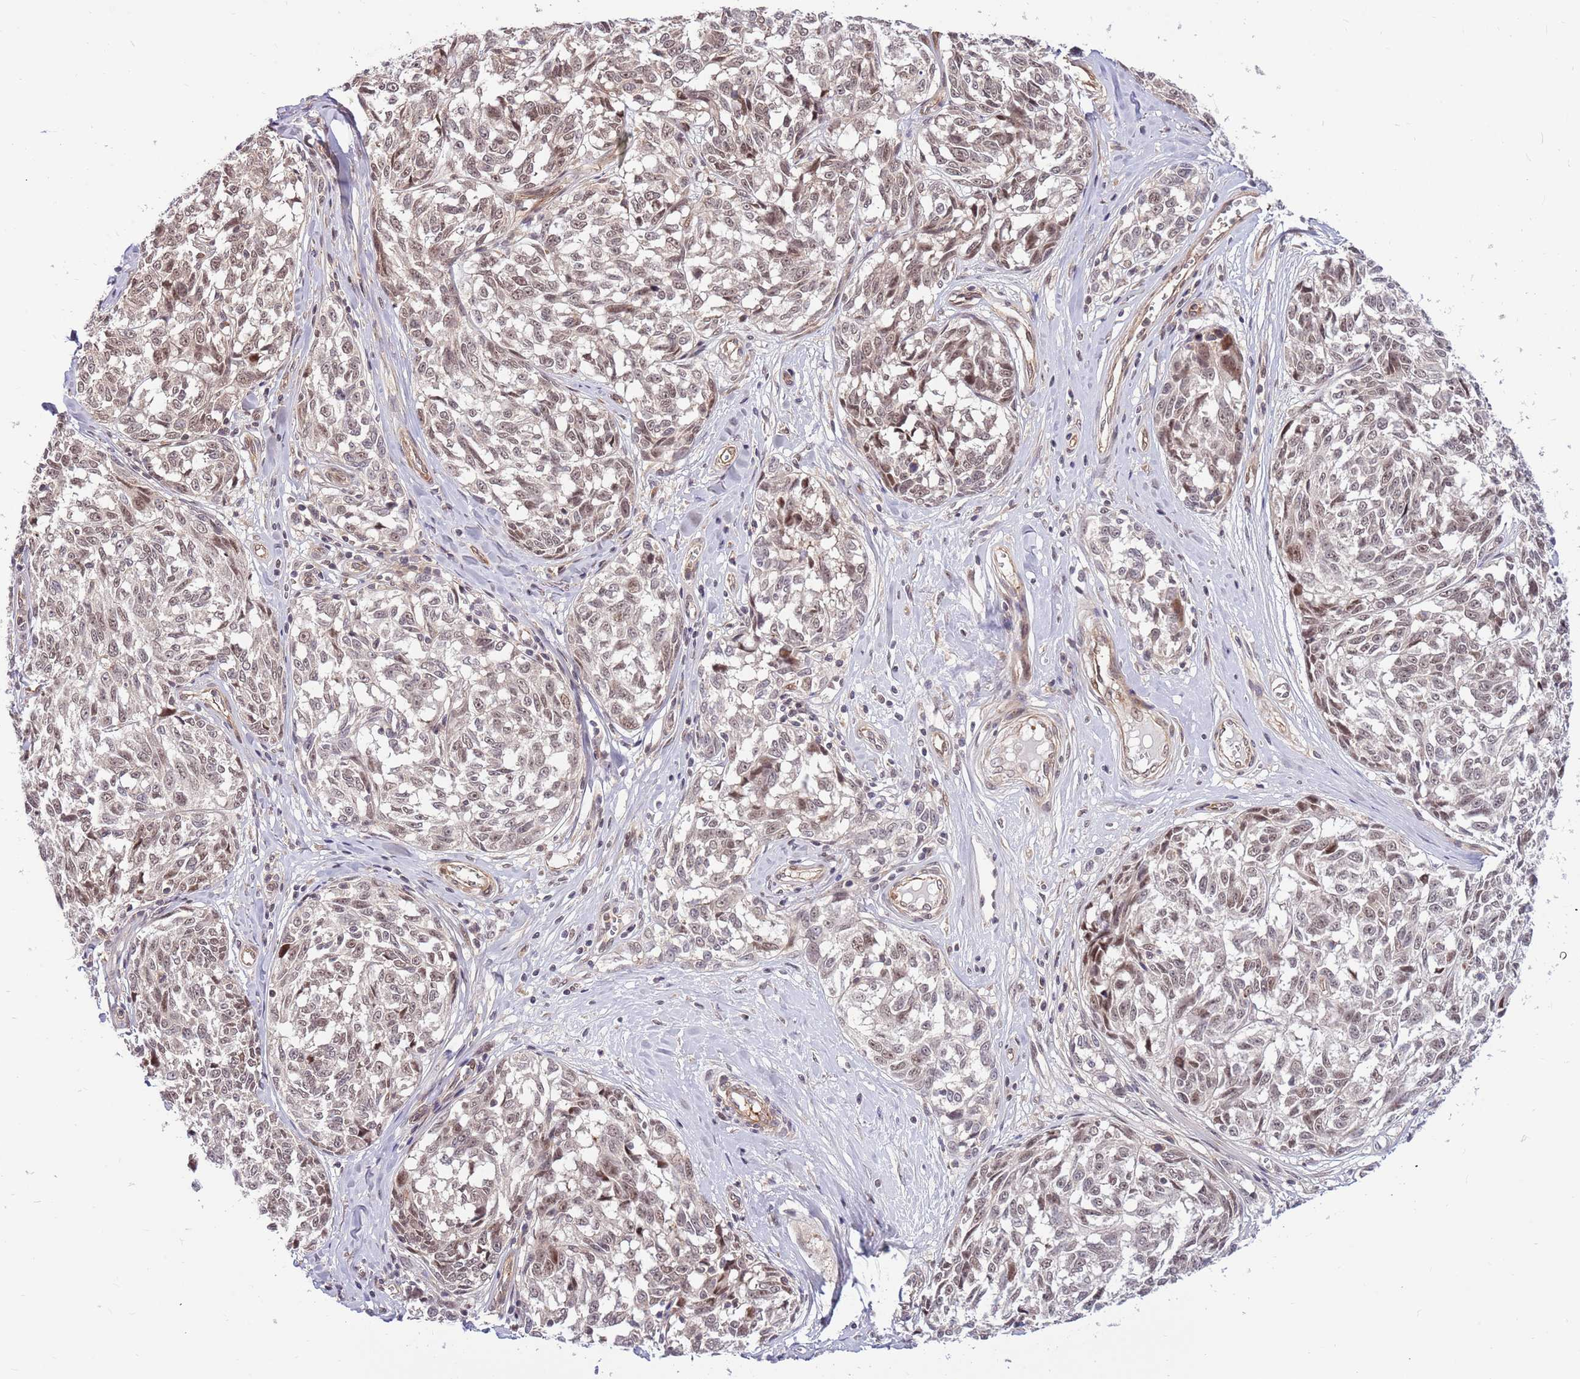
{"staining": {"intensity": "weak", "quantity": "25%-75%", "location": "nuclear"}, "tissue": "melanoma", "cell_type": "Tumor cells", "image_type": "cancer", "snomed": [{"axis": "morphology", "description": "Normal tissue, NOS"}, {"axis": "morphology", "description": "Malignant melanoma, NOS"}, {"axis": "topography", "description": "Skin"}], "caption": "Immunohistochemical staining of human melanoma reveals low levels of weak nuclear expression in approximately 25%-75% of tumor cells.", "gene": "HAUS3", "patient": {"sex": "female", "age": 64}}